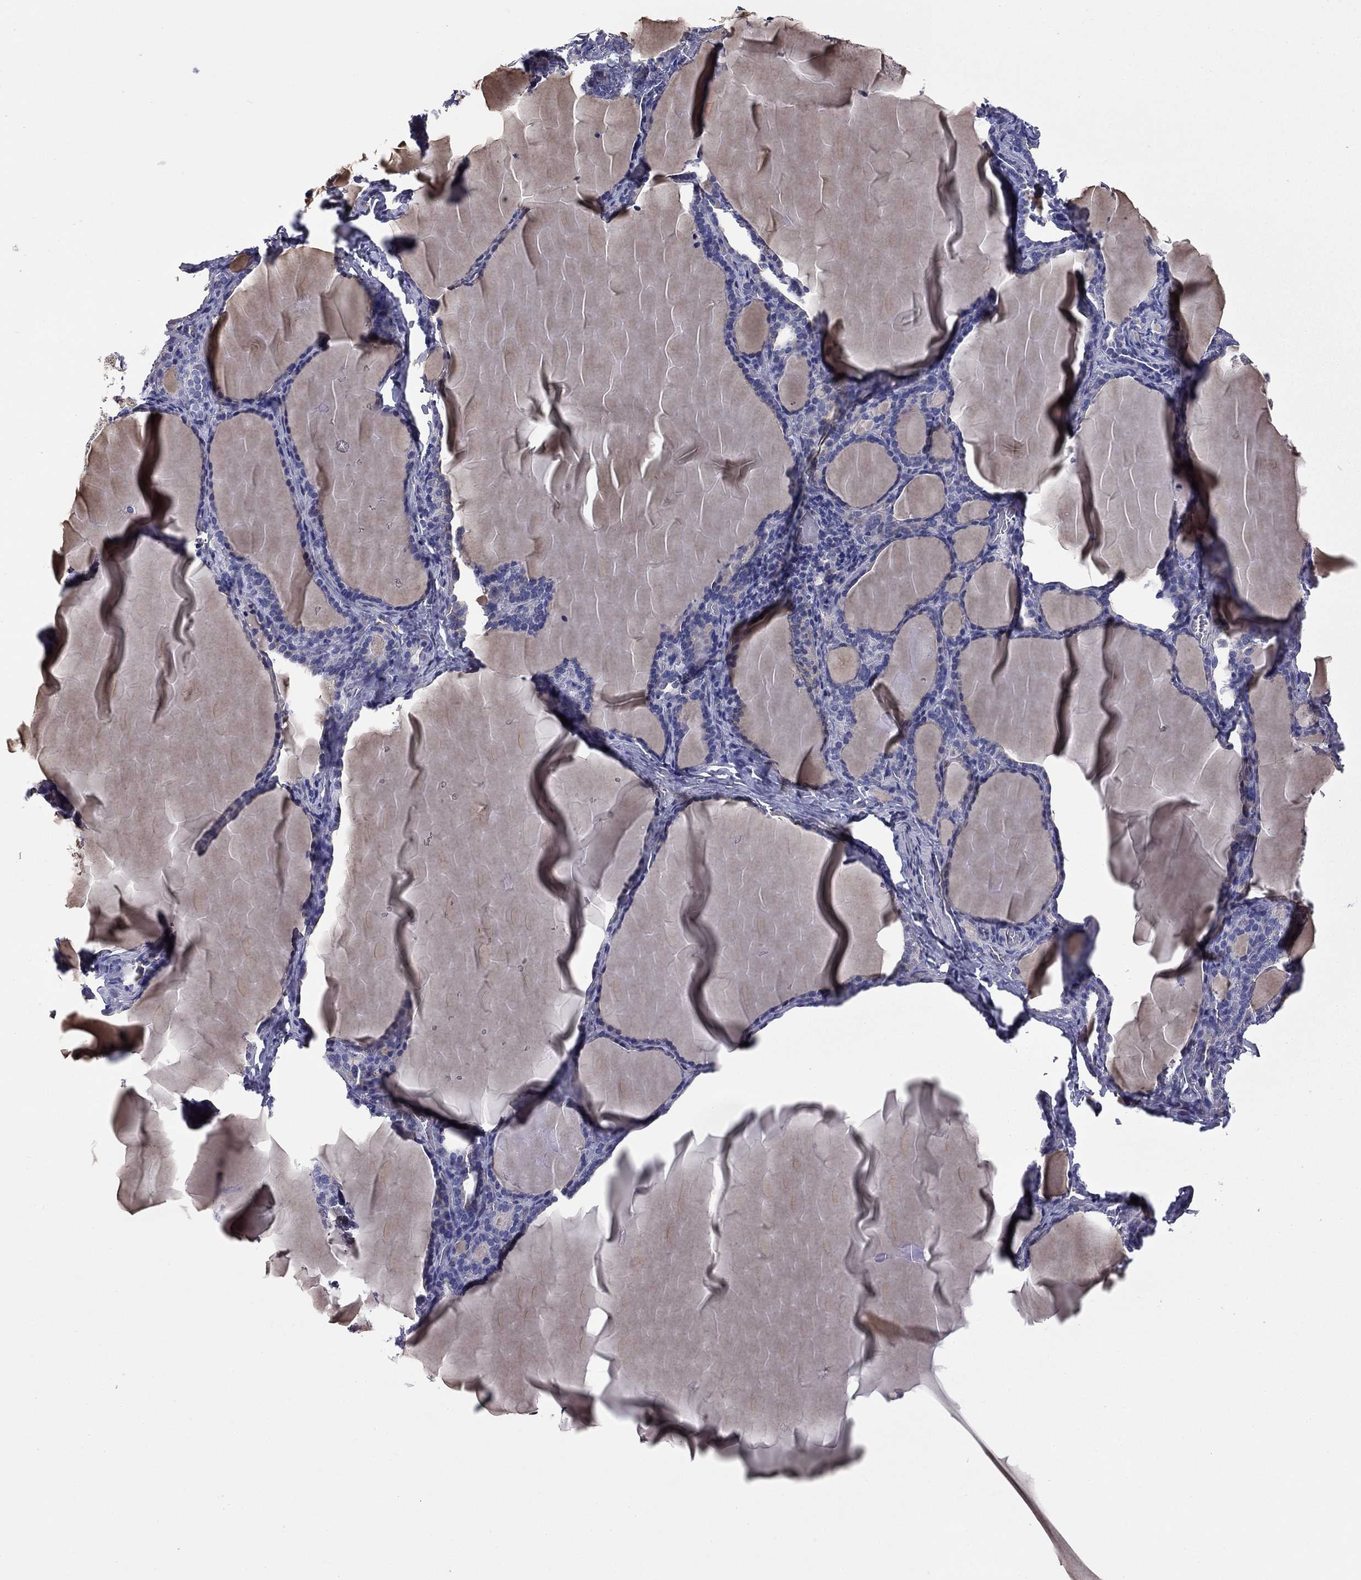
{"staining": {"intensity": "negative", "quantity": "none", "location": "none"}, "tissue": "thyroid gland", "cell_type": "Glandular cells", "image_type": "normal", "snomed": [{"axis": "morphology", "description": "Normal tissue, NOS"}, {"axis": "morphology", "description": "Hyperplasia, NOS"}, {"axis": "topography", "description": "Thyroid gland"}], "caption": "The immunohistochemistry (IHC) photomicrograph has no significant positivity in glandular cells of thyroid gland.", "gene": "TCHH", "patient": {"sex": "female", "age": 27}}